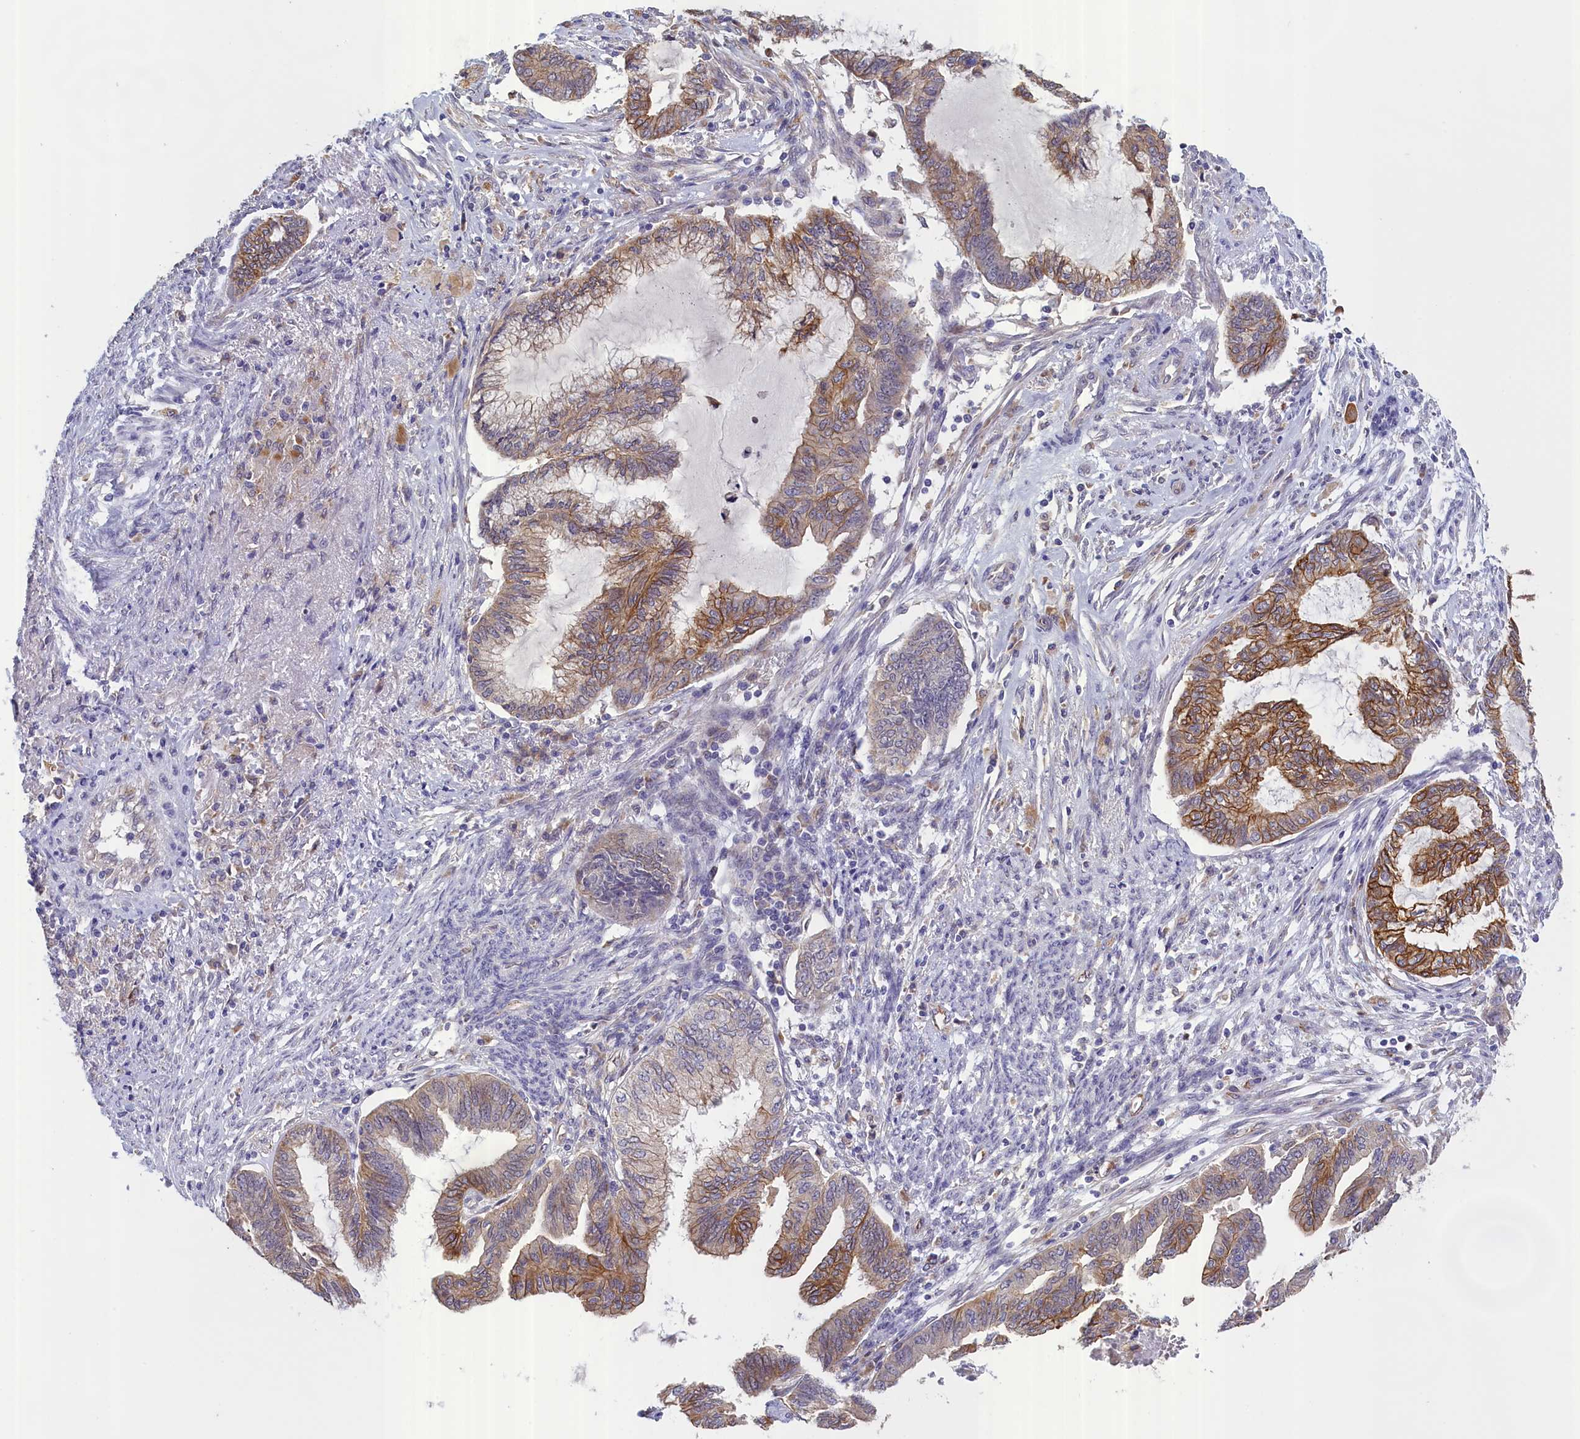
{"staining": {"intensity": "moderate", "quantity": ">75%", "location": "cytoplasmic/membranous"}, "tissue": "endometrial cancer", "cell_type": "Tumor cells", "image_type": "cancer", "snomed": [{"axis": "morphology", "description": "Adenocarcinoma, NOS"}, {"axis": "topography", "description": "Endometrium"}], "caption": "Immunohistochemistry of adenocarcinoma (endometrial) demonstrates medium levels of moderate cytoplasmic/membranous expression in about >75% of tumor cells.", "gene": "COL19A1", "patient": {"sex": "female", "age": 86}}